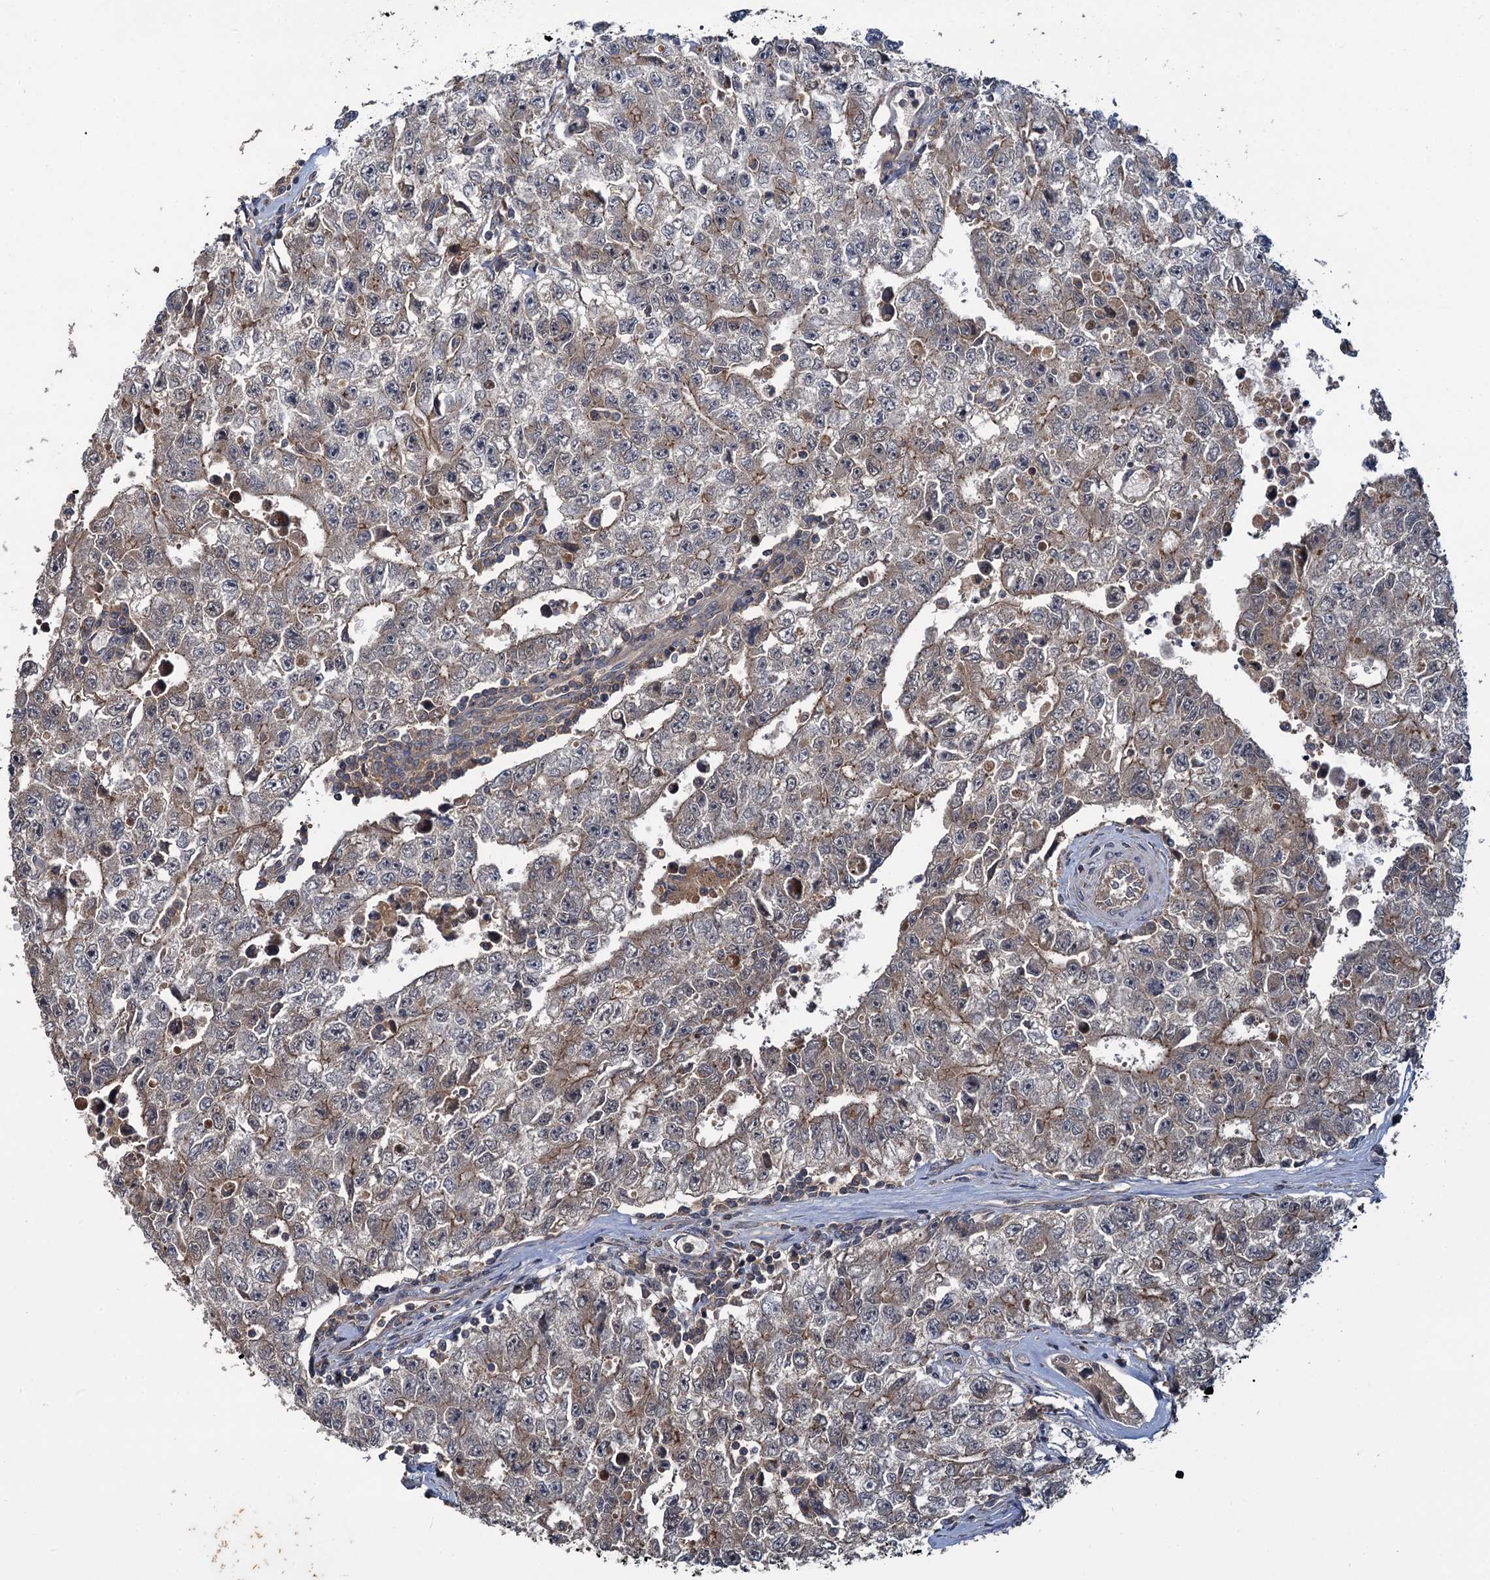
{"staining": {"intensity": "moderate", "quantity": "<25%", "location": "cytoplasmic/membranous"}, "tissue": "testis cancer", "cell_type": "Tumor cells", "image_type": "cancer", "snomed": [{"axis": "morphology", "description": "Carcinoma, Embryonal, NOS"}, {"axis": "topography", "description": "Testis"}], "caption": "Embryonal carcinoma (testis) tissue shows moderate cytoplasmic/membranous staining in approximately <25% of tumor cells", "gene": "TMEM39A", "patient": {"sex": "male", "age": 17}}